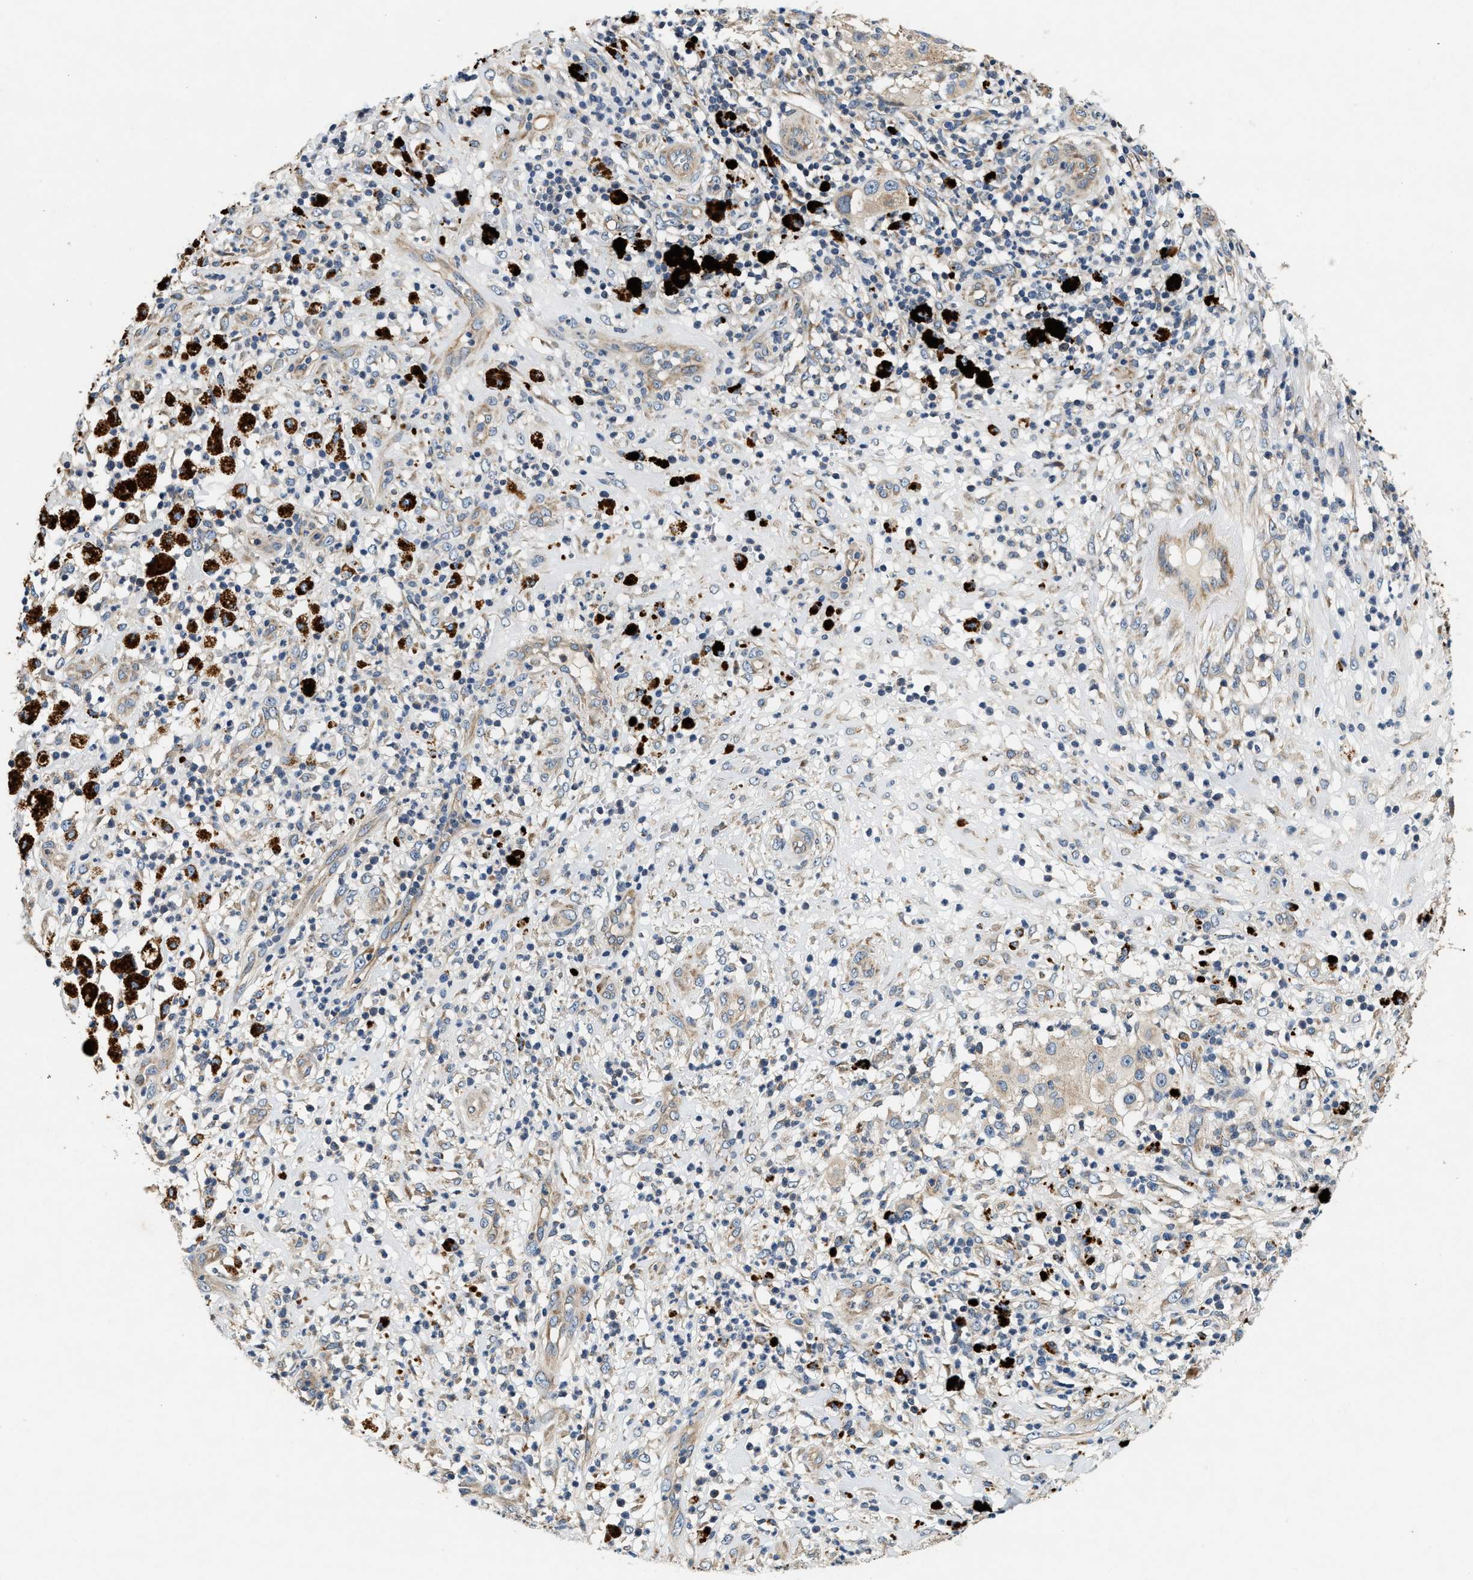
{"staining": {"intensity": "moderate", "quantity": "25%-75%", "location": "cytoplasmic/membranous"}, "tissue": "melanoma", "cell_type": "Tumor cells", "image_type": "cancer", "snomed": [{"axis": "morphology", "description": "Necrosis, NOS"}, {"axis": "morphology", "description": "Malignant melanoma, NOS"}, {"axis": "topography", "description": "Skin"}], "caption": "The image shows immunohistochemical staining of malignant melanoma. There is moderate cytoplasmic/membranous staining is seen in about 25%-75% of tumor cells.", "gene": "DUSP10", "patient": {"sex": "female", "age": 87}}